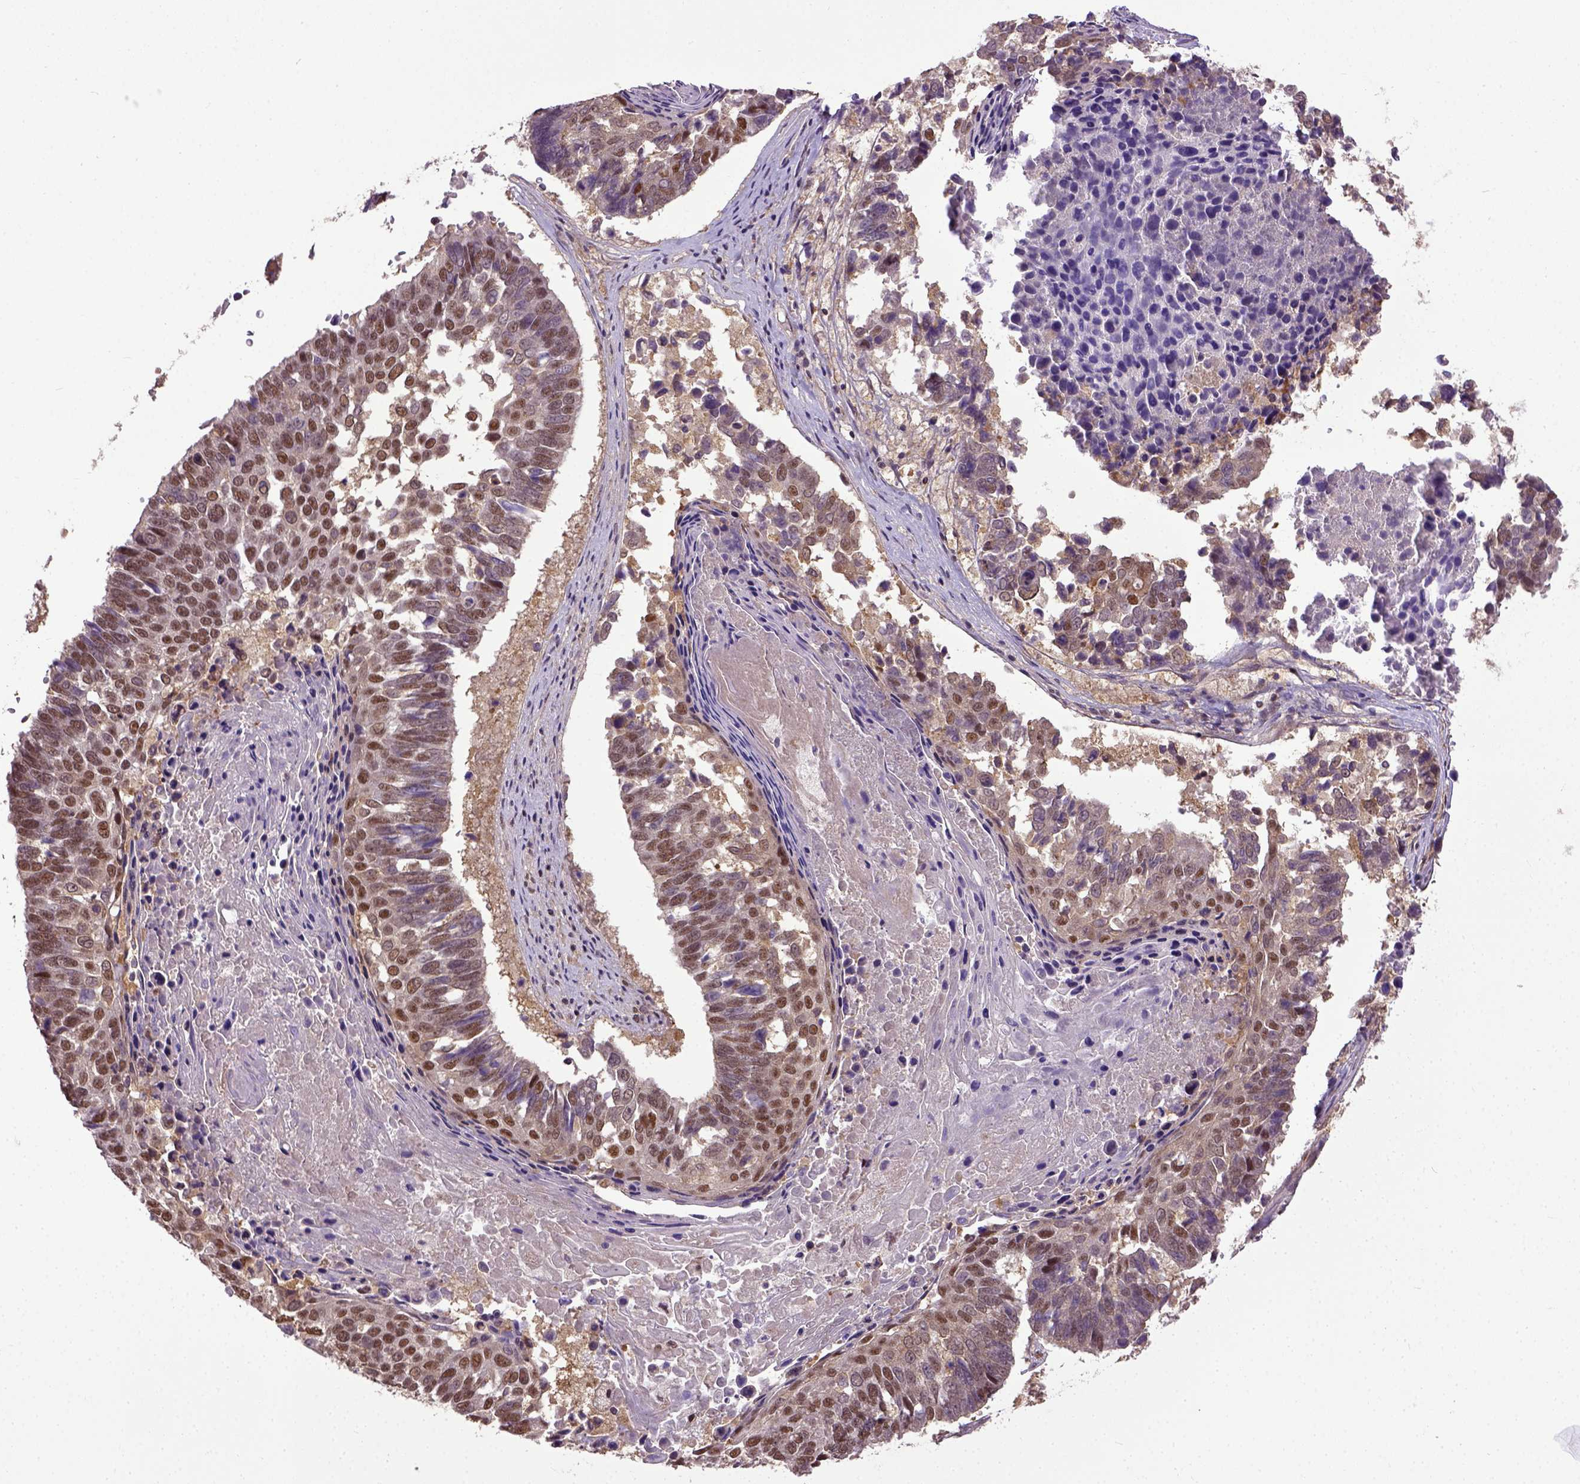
{"staining": {"intensity": "moderate", "quantity": ">75%", "location": "nuclear"}, "tissue": "lung cancer", "cell_type": "Tumor cells", "image_type": "cancer", "snomed": [{"axis": "morphology", "description": "Squamous cell carcinoma, NOS"}, {"axis": "topography", "description": "Lung"}], "caption": "Immunohistochemistry (IHC) of lung cancer (squamous cell carcinoma) displays medium levels of moderate nuclear positivity in about >75% of tumor cells. Nuclei are stained in blue.", "gene": "UBA3", "patient": {"sex": "male", "age": 73}}